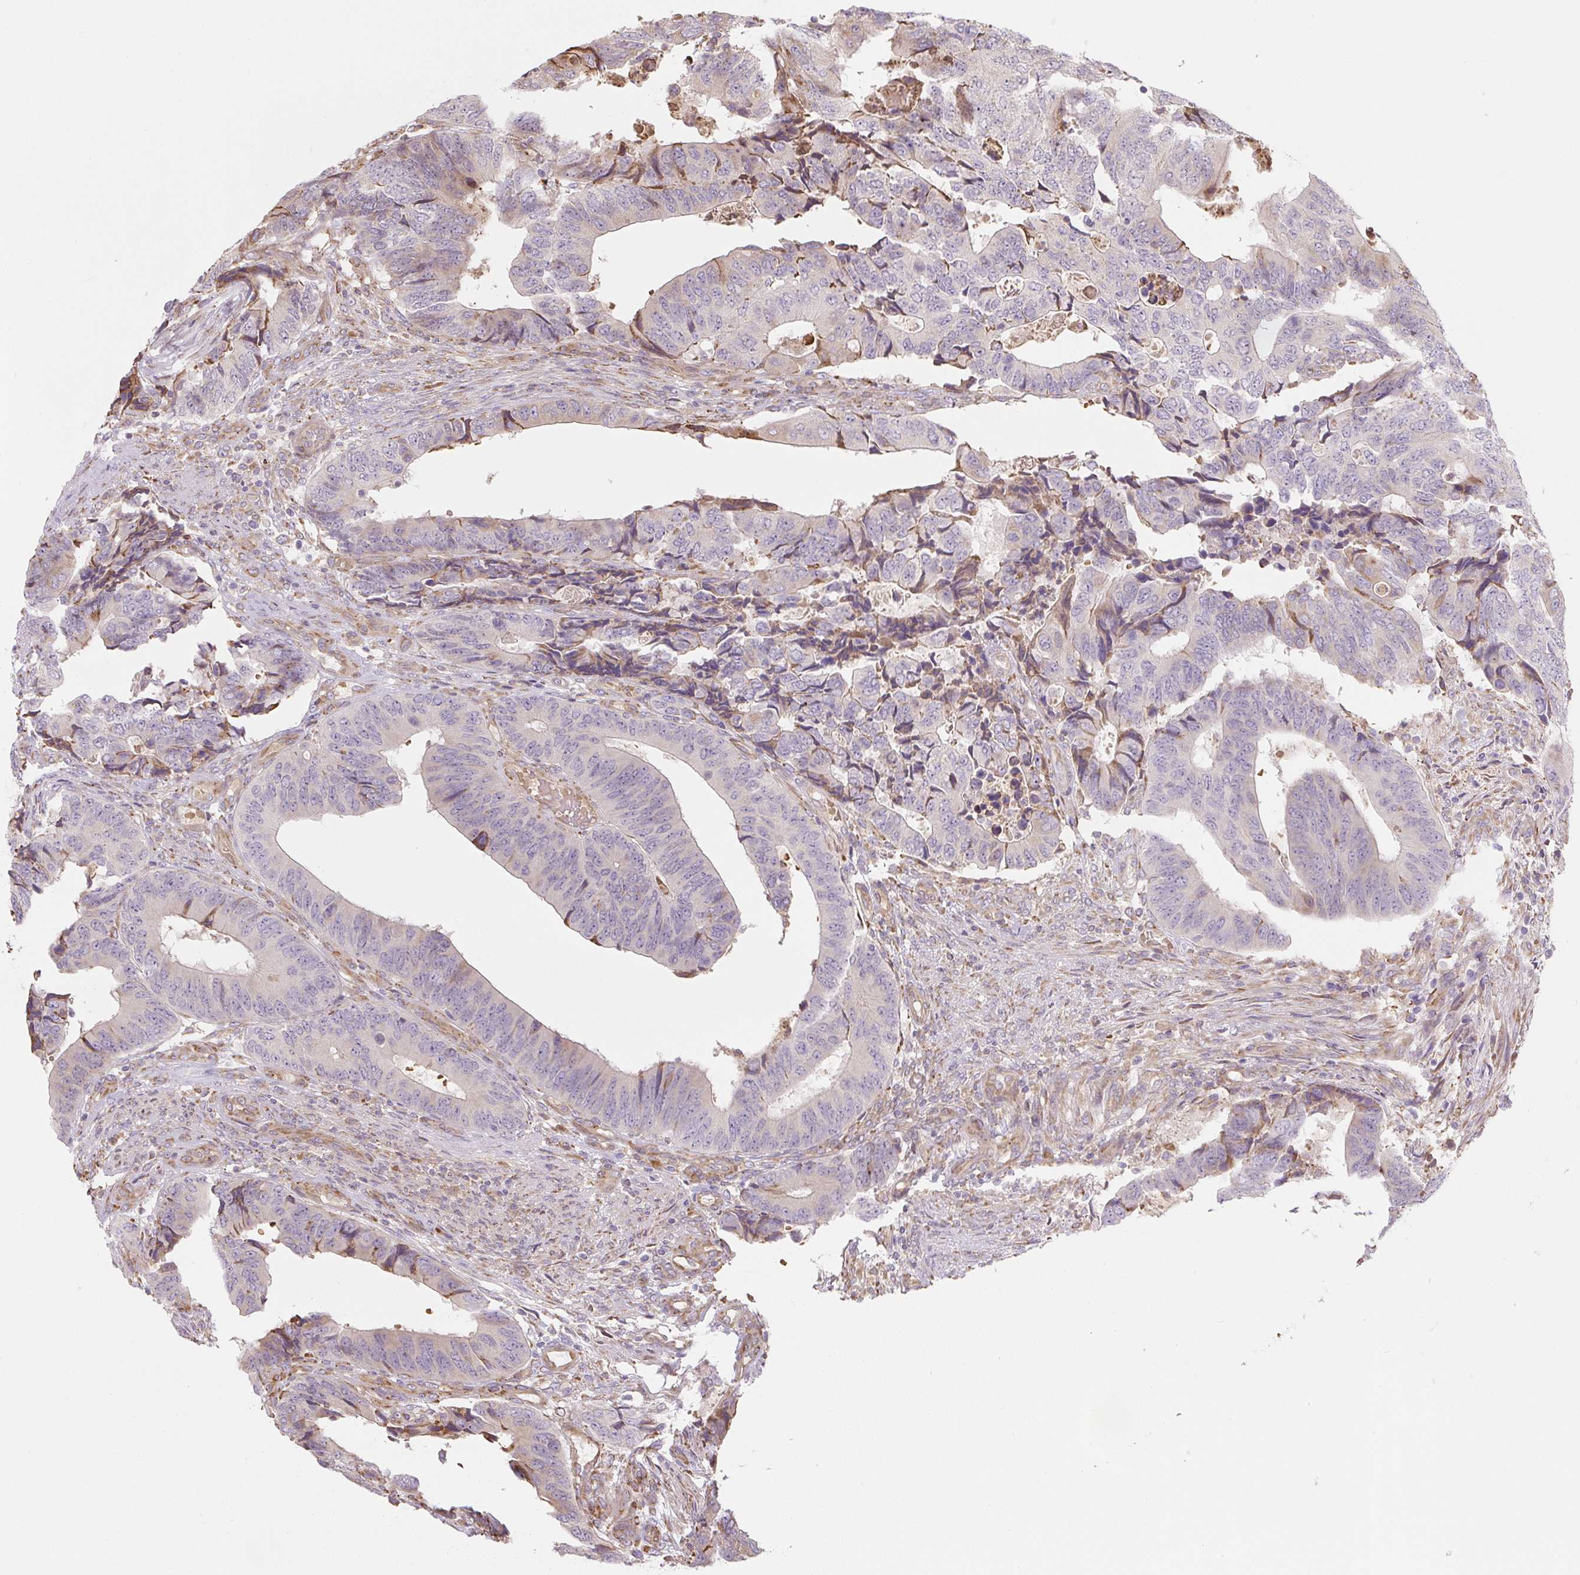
{"staining": {"intensity": "negative", "quantity": "none", "location": "none"}, "tissue": "colorectal cancer", "cell_type": "Tumor cells", "image_type": "cancer", "snomed": [{"axis": "morphology", "description": "Adenocarcinoma, NOS"}, {"axis": "topography", "description": "Colon"}], "caption": "Immunohistochemistry (IHC) image of neoplastic tissue: colorectal adenocarcinoma stained with DAB (3,3'-diaminobenzidine) shows no significant protein positivity in tumor cells.", "gene": "RASA1", "patient": {"sex": "male", "age": 87}}